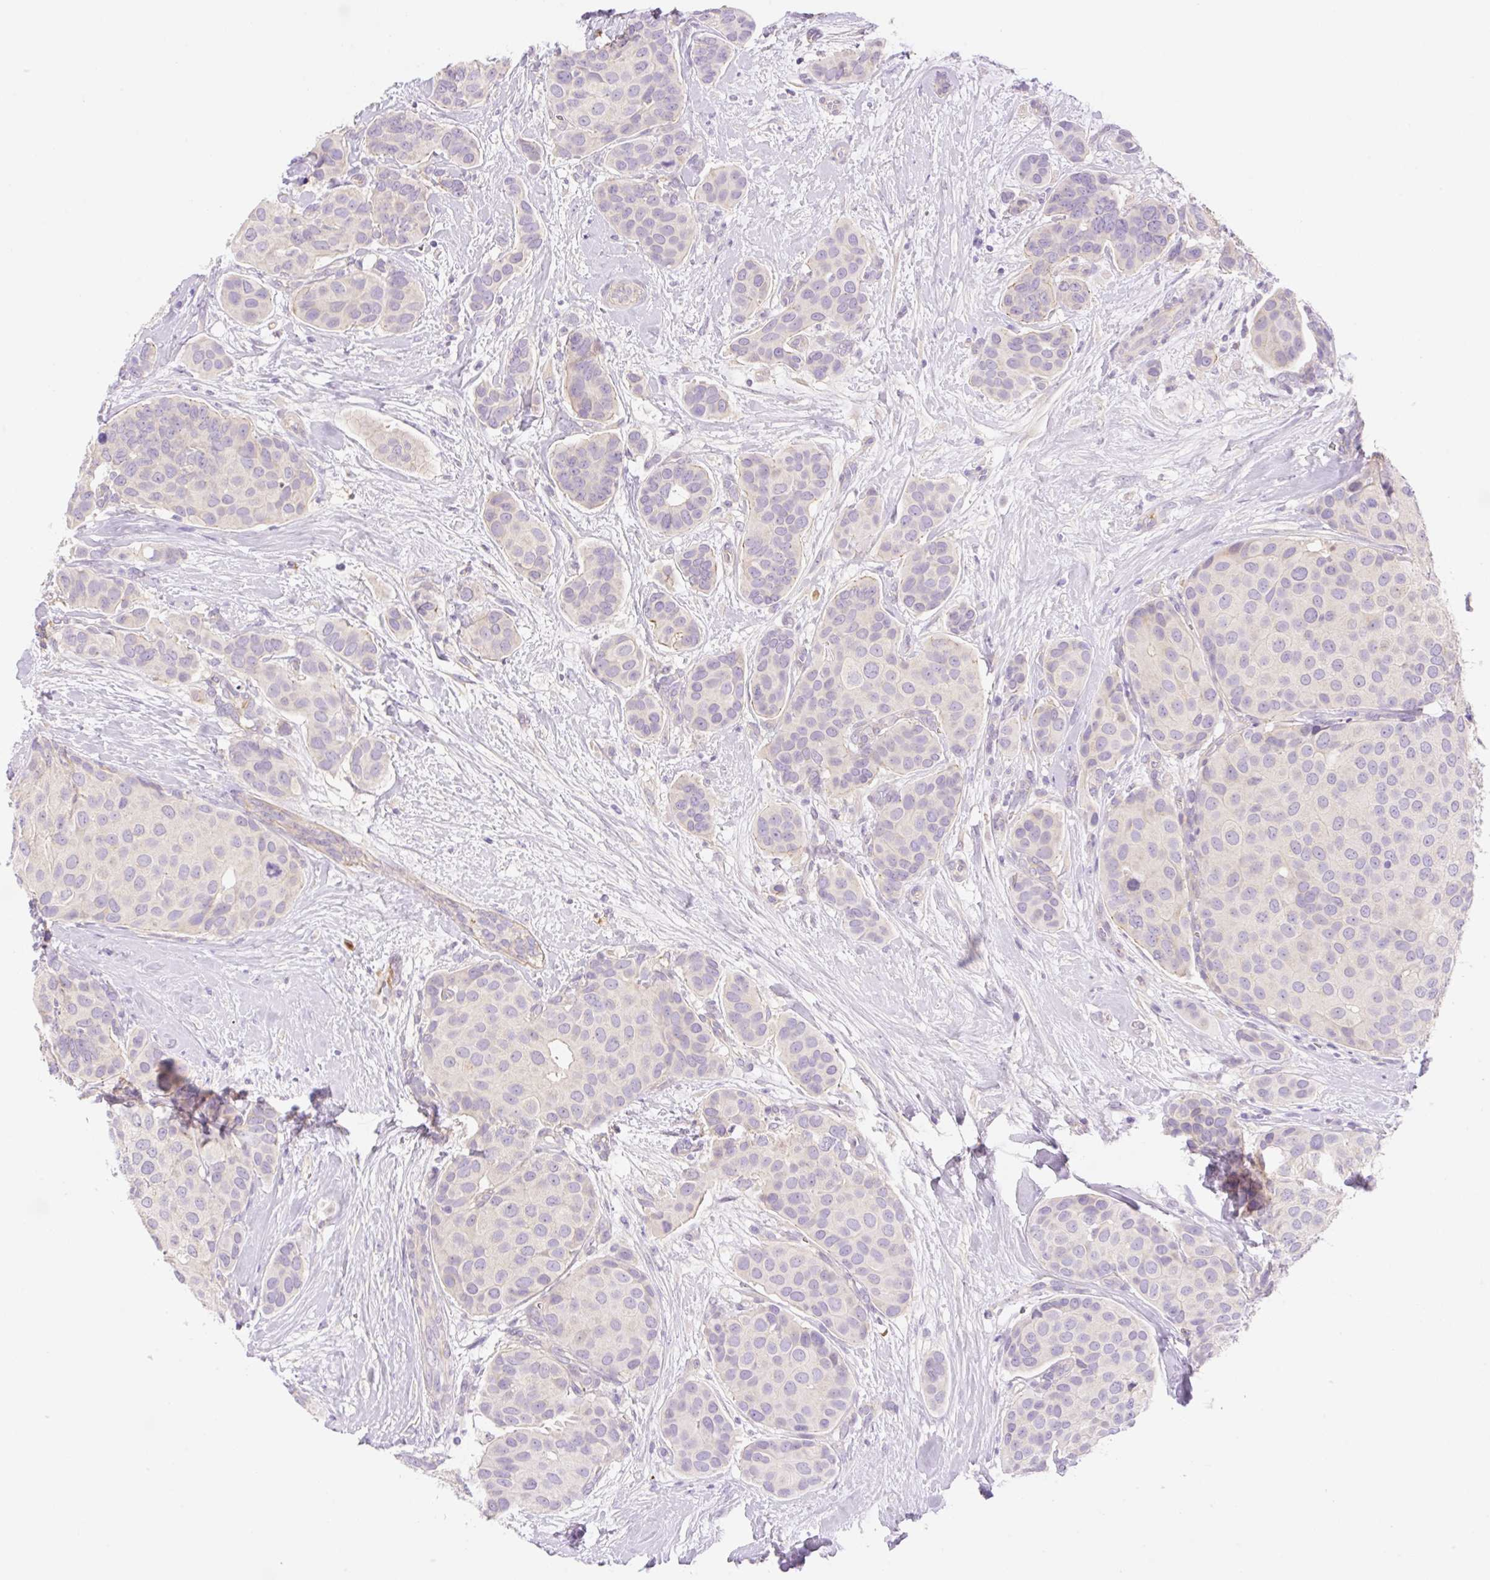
{"staining": {"intensity": "negative", "quantity": "none", "location": "none"}, "tissue": "breast cancer", "cell_type": "Tumor cells", "image_type": "cancer", "snomed": [{"axis": "morphology", "description": "Duct carcinoma"}, {"axis": "topography", "description": "Breast"}], "caption": "Human breast invasive ductal carcinoma stained for a protein using immunohistochemistry displays no staining in tumor cells.", "gene": "DENND5A", "patient": {"sex": "female", "age": 70}}